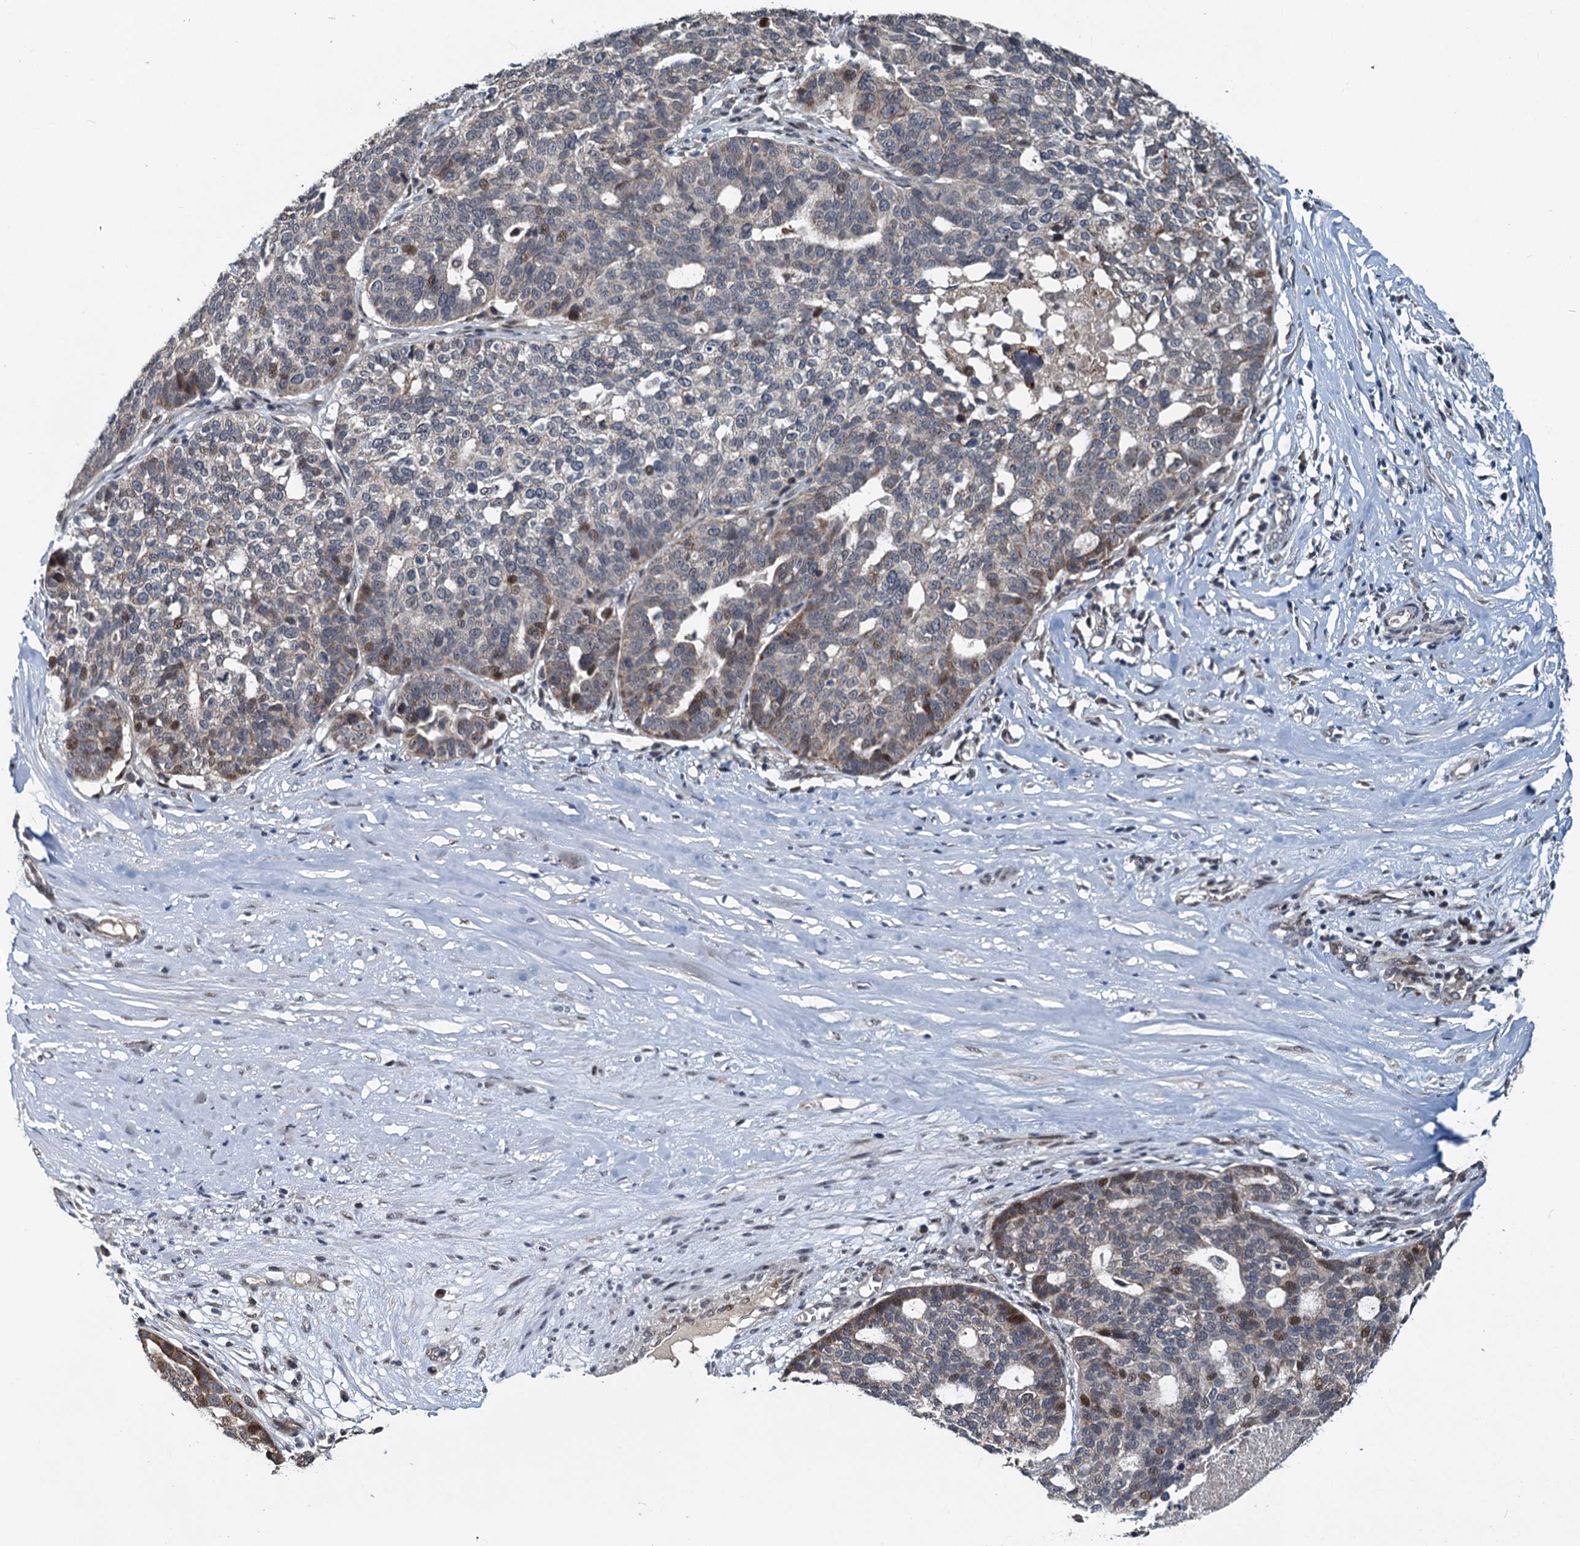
{"staining": {"intensity": "moderate", "quantity": "<25%", "location": "nuclear"}, "tissue": "ovarian cancer", "cell_type": "Tumor cells", "image_type": "cancer", "snomed": [{"axis": "morphology", "description": "Cystadenocarcinoma, serous, NOS"}, {"axis": "topography", "description": "Ovary"}], "caption": "Ovarian cancer tissue reveals moderate nuclear staining in about <25% of tumor cells, visualized by immunohistochemistry.", "gene": "RITA1", "patient": {"sex": "female", "age": 59}}